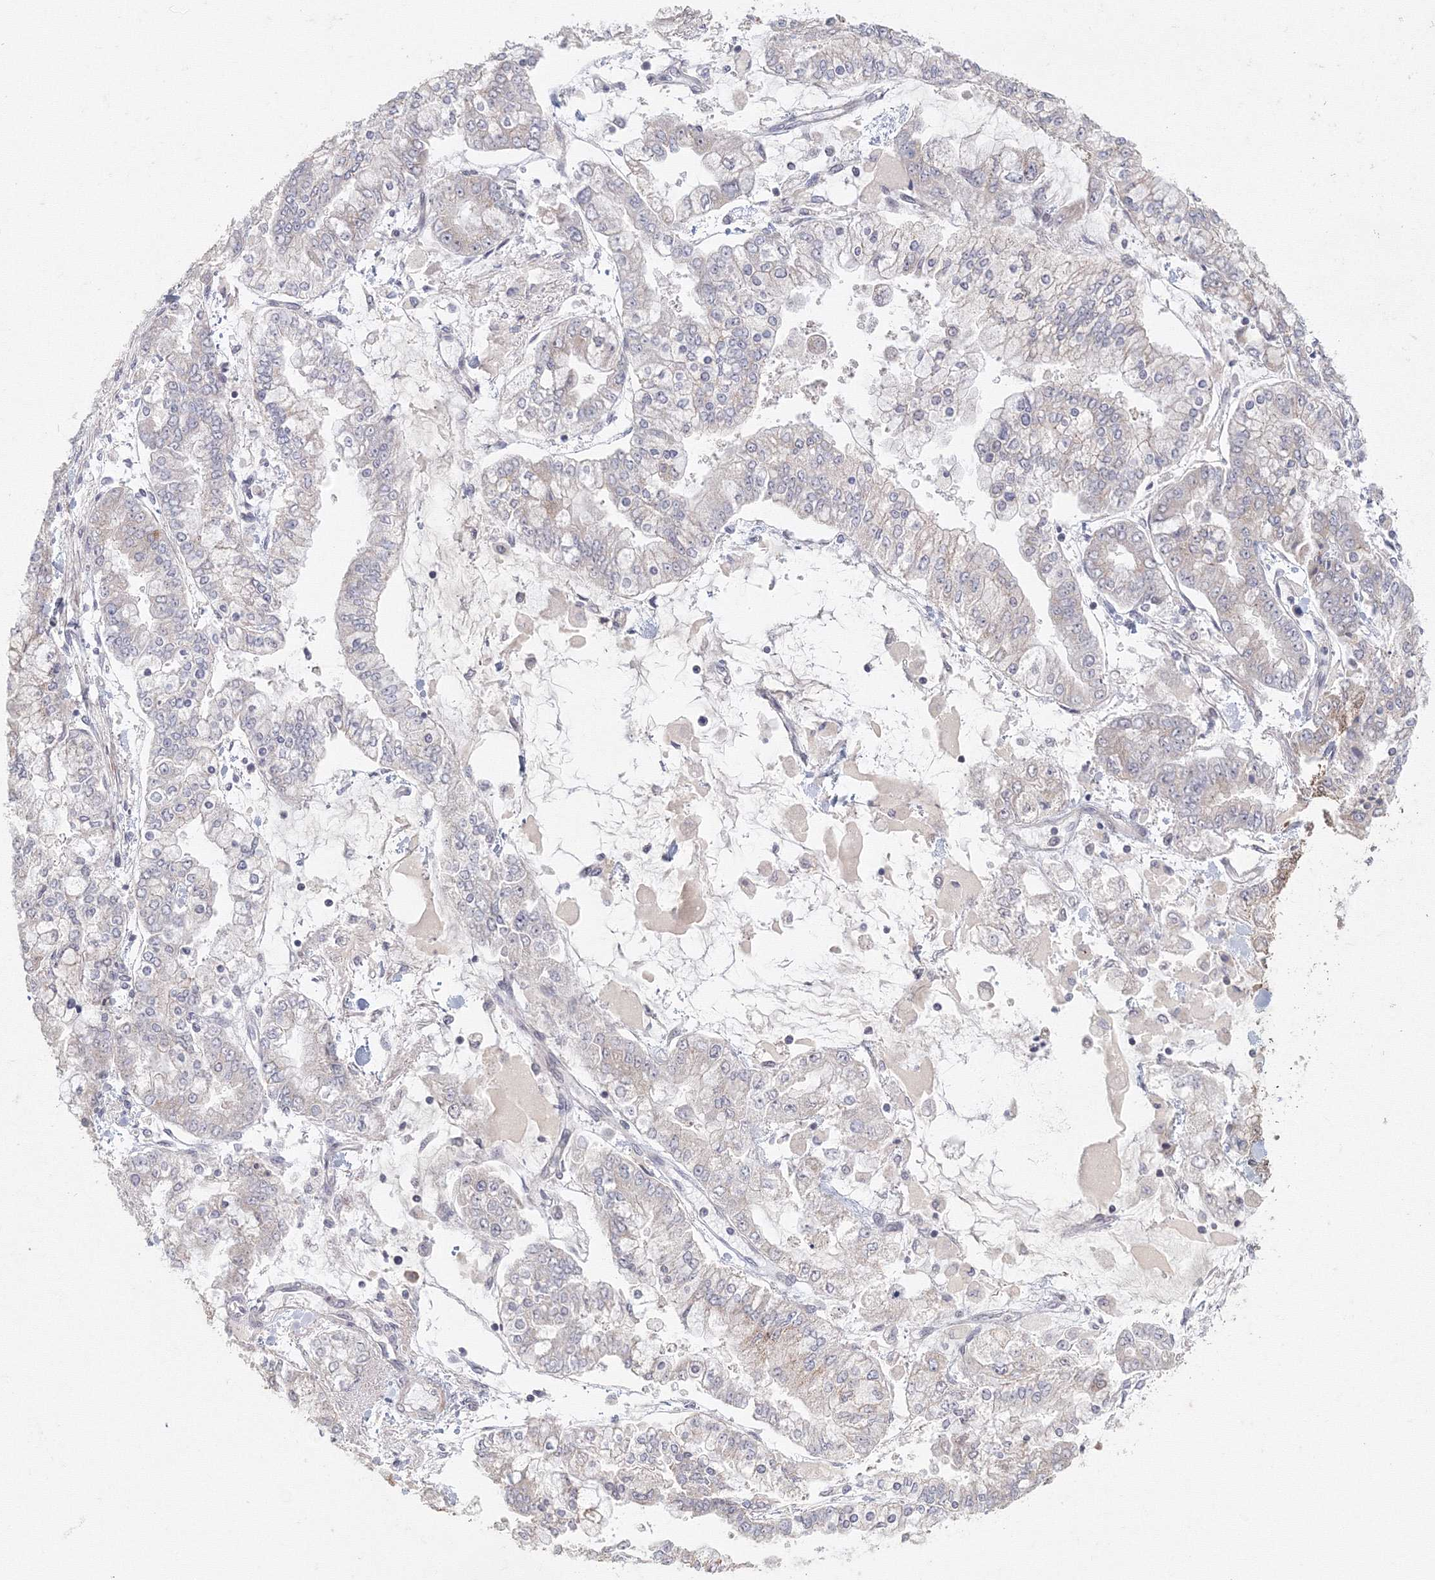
{"staining": {"intensity": "weak", "quantity": "<25%", "location": "cytoplasmic/membranous"}, "tissue": "stomach cancer", "cell_type": "Tumor cells", "image_type": "cancer", "snomed": [{"axis": "morphology", "description": "Normal tissue, NOS"}, {"axis": "morphology", "description": "Adenocarcinoma, NOS"}, {"axis": "topography", "description": "Stomach, upper"}, {"axis": "topography", "description": "Stomach"}], "caption": "This image is of stomach cancer stained with immunohistochemistry (IHC) to label a protein in brown with the nuclei are counter-stained blue. There is no positivity in tumor cells.", "gene": "TACC2", "patient": {"sex": "male", "age": 76}}